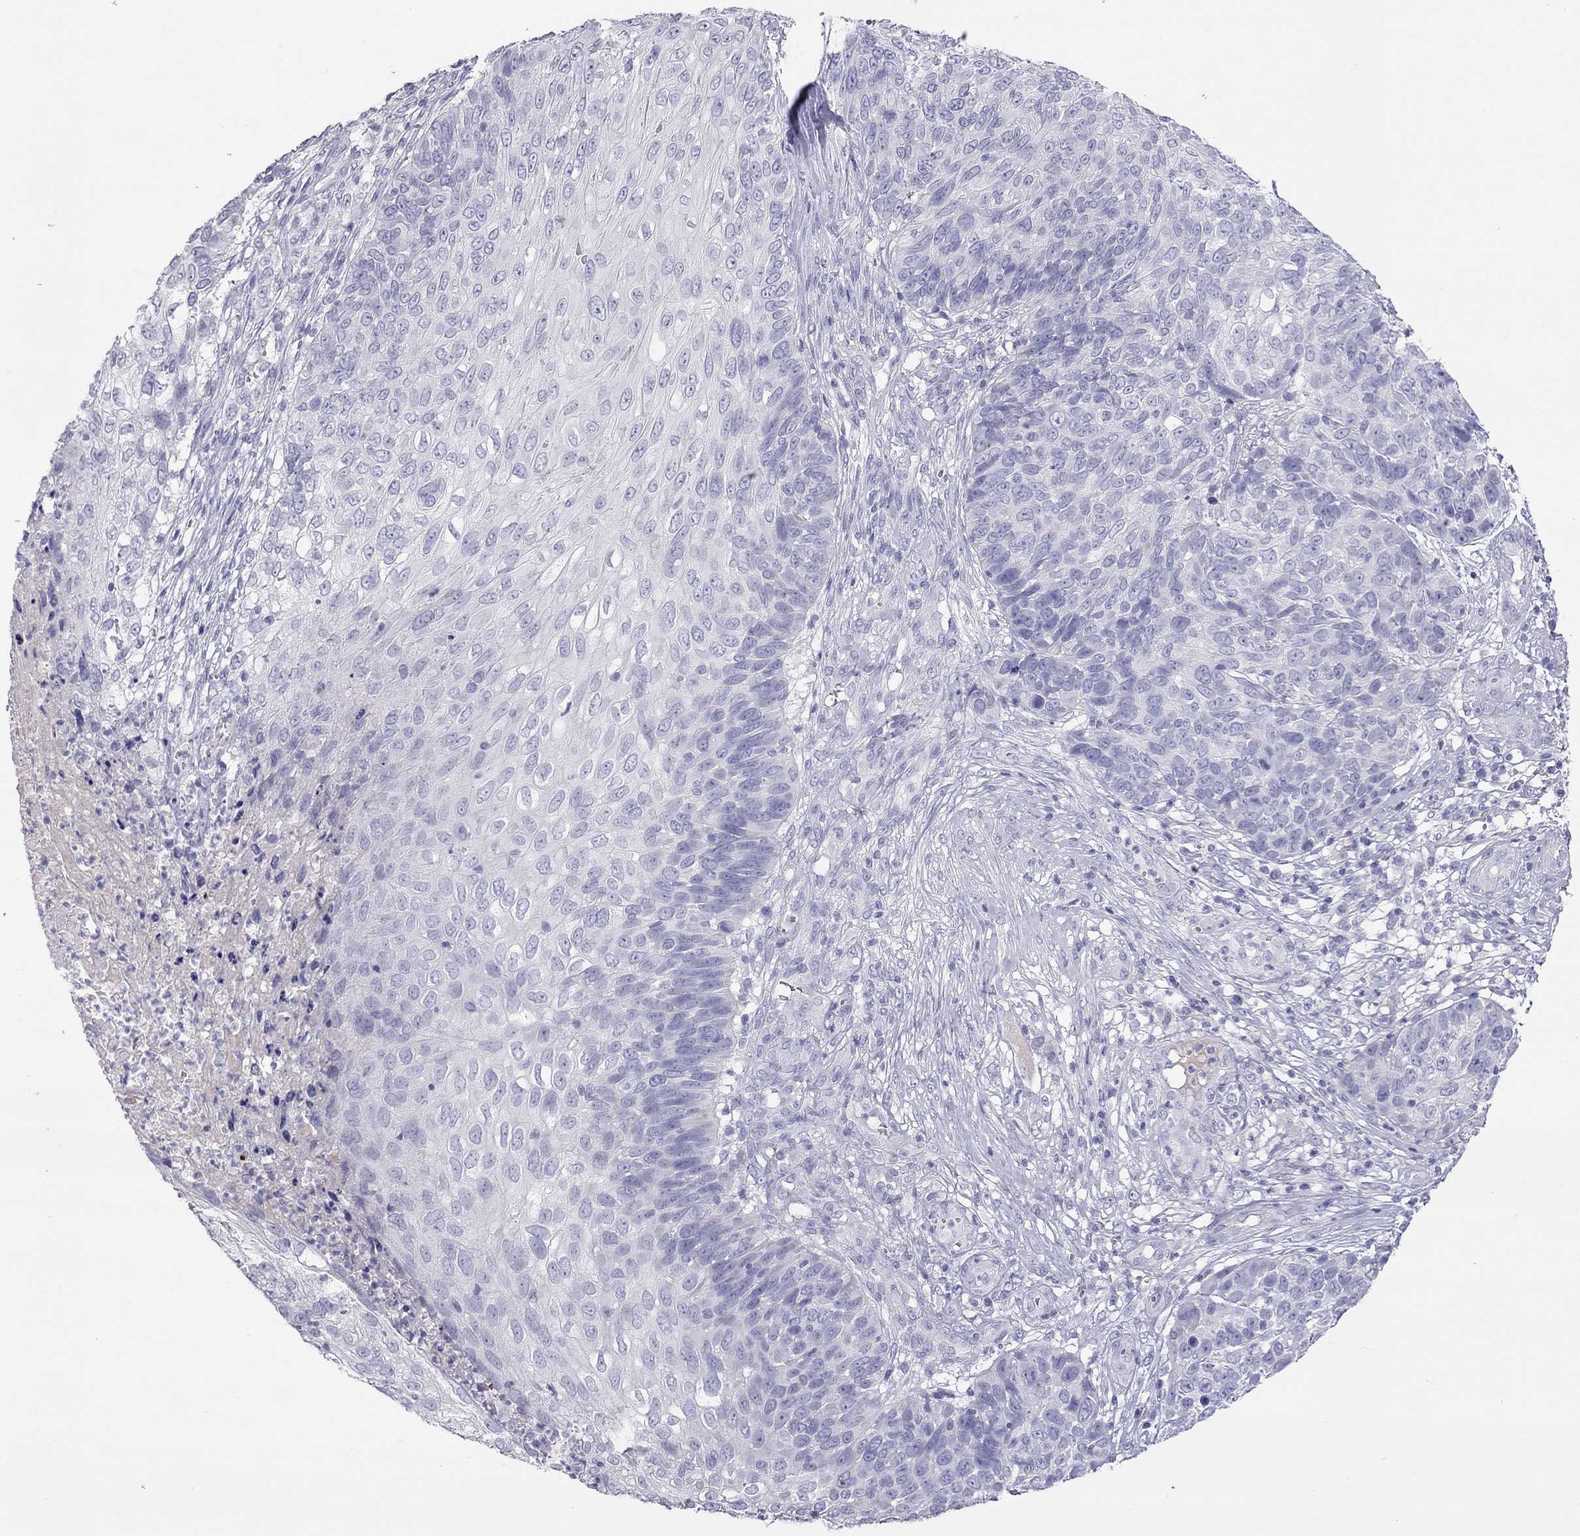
{"staining": {"intensity": "negative", "quantity": "none", "location": "none"}, "tissue": "skin cancer", "cell_type": "Tumor cells", "image_type": "cancer", "snomed": [{"axis": "morphology", "description": "Squamous cell carcinoma, NOS"}, {"axis": "topography", "description": "Skin"}], "caption": "This is an immunohistochemistry photomicrograph of skin cancer (squamous cell carcinoma). There is no expression in tumor cells.", "gene": "MUC16", "patient": {"sex": "male", "age": 92}}